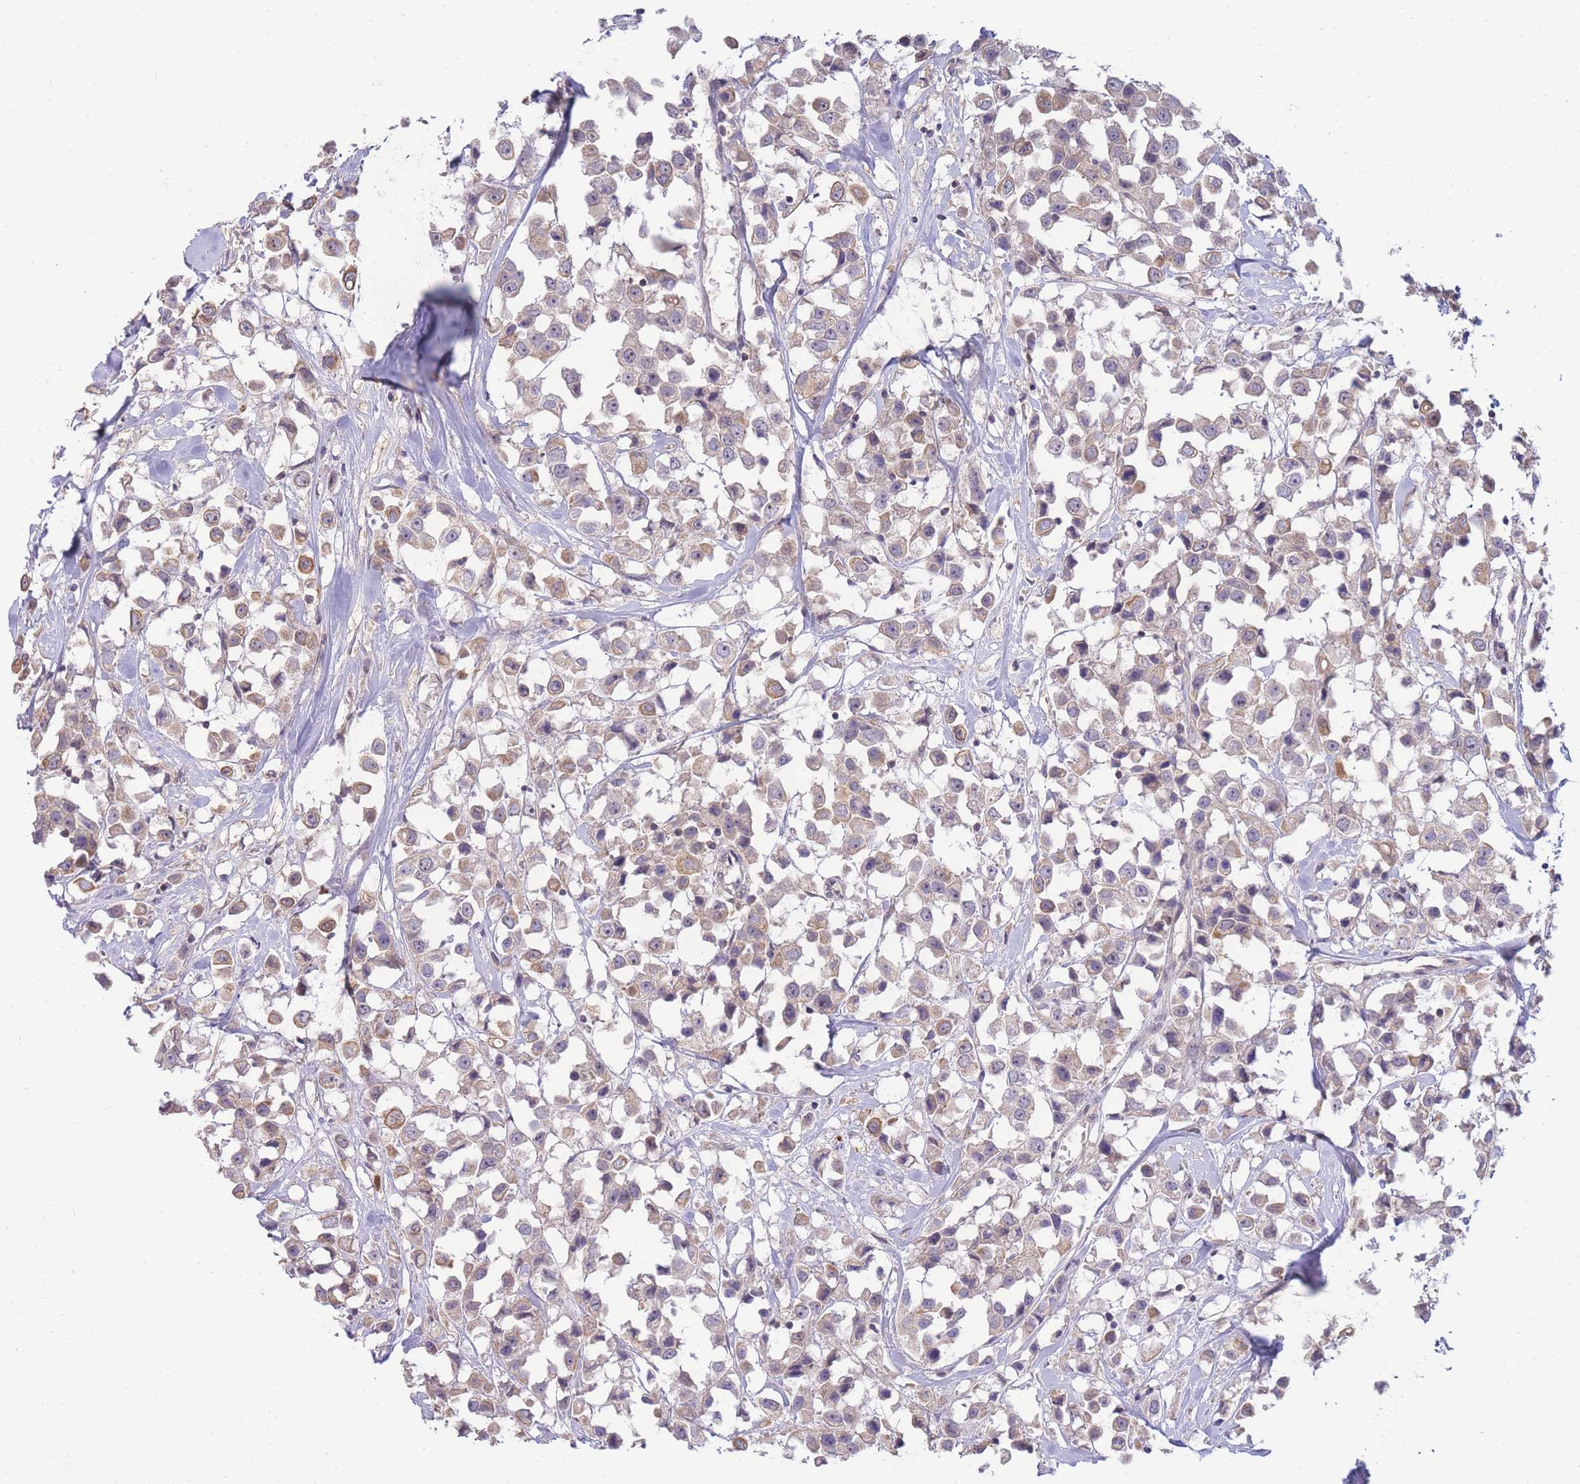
{"staining": {"intensity": "weak", "quantity": "25%-75%", "location": "cytoplasmic/membranous"}, "tissue": "breast cancer", "cell_type": "Tumor cells", "image_type": "cancer", "snomed": [{"axis": "morphology", "description": "Duct carcinoma"}, {"axis": "topography", "description": "Breast"}], "caption": "Immunohistochemistry (IHC) of human breast cancer displays low levels of weak cytoplasmic/membranous staining in approximately 25%-75% of tumor cells.", "gene": "SMC6", "patient": {"sex": "female", "age": 61}}